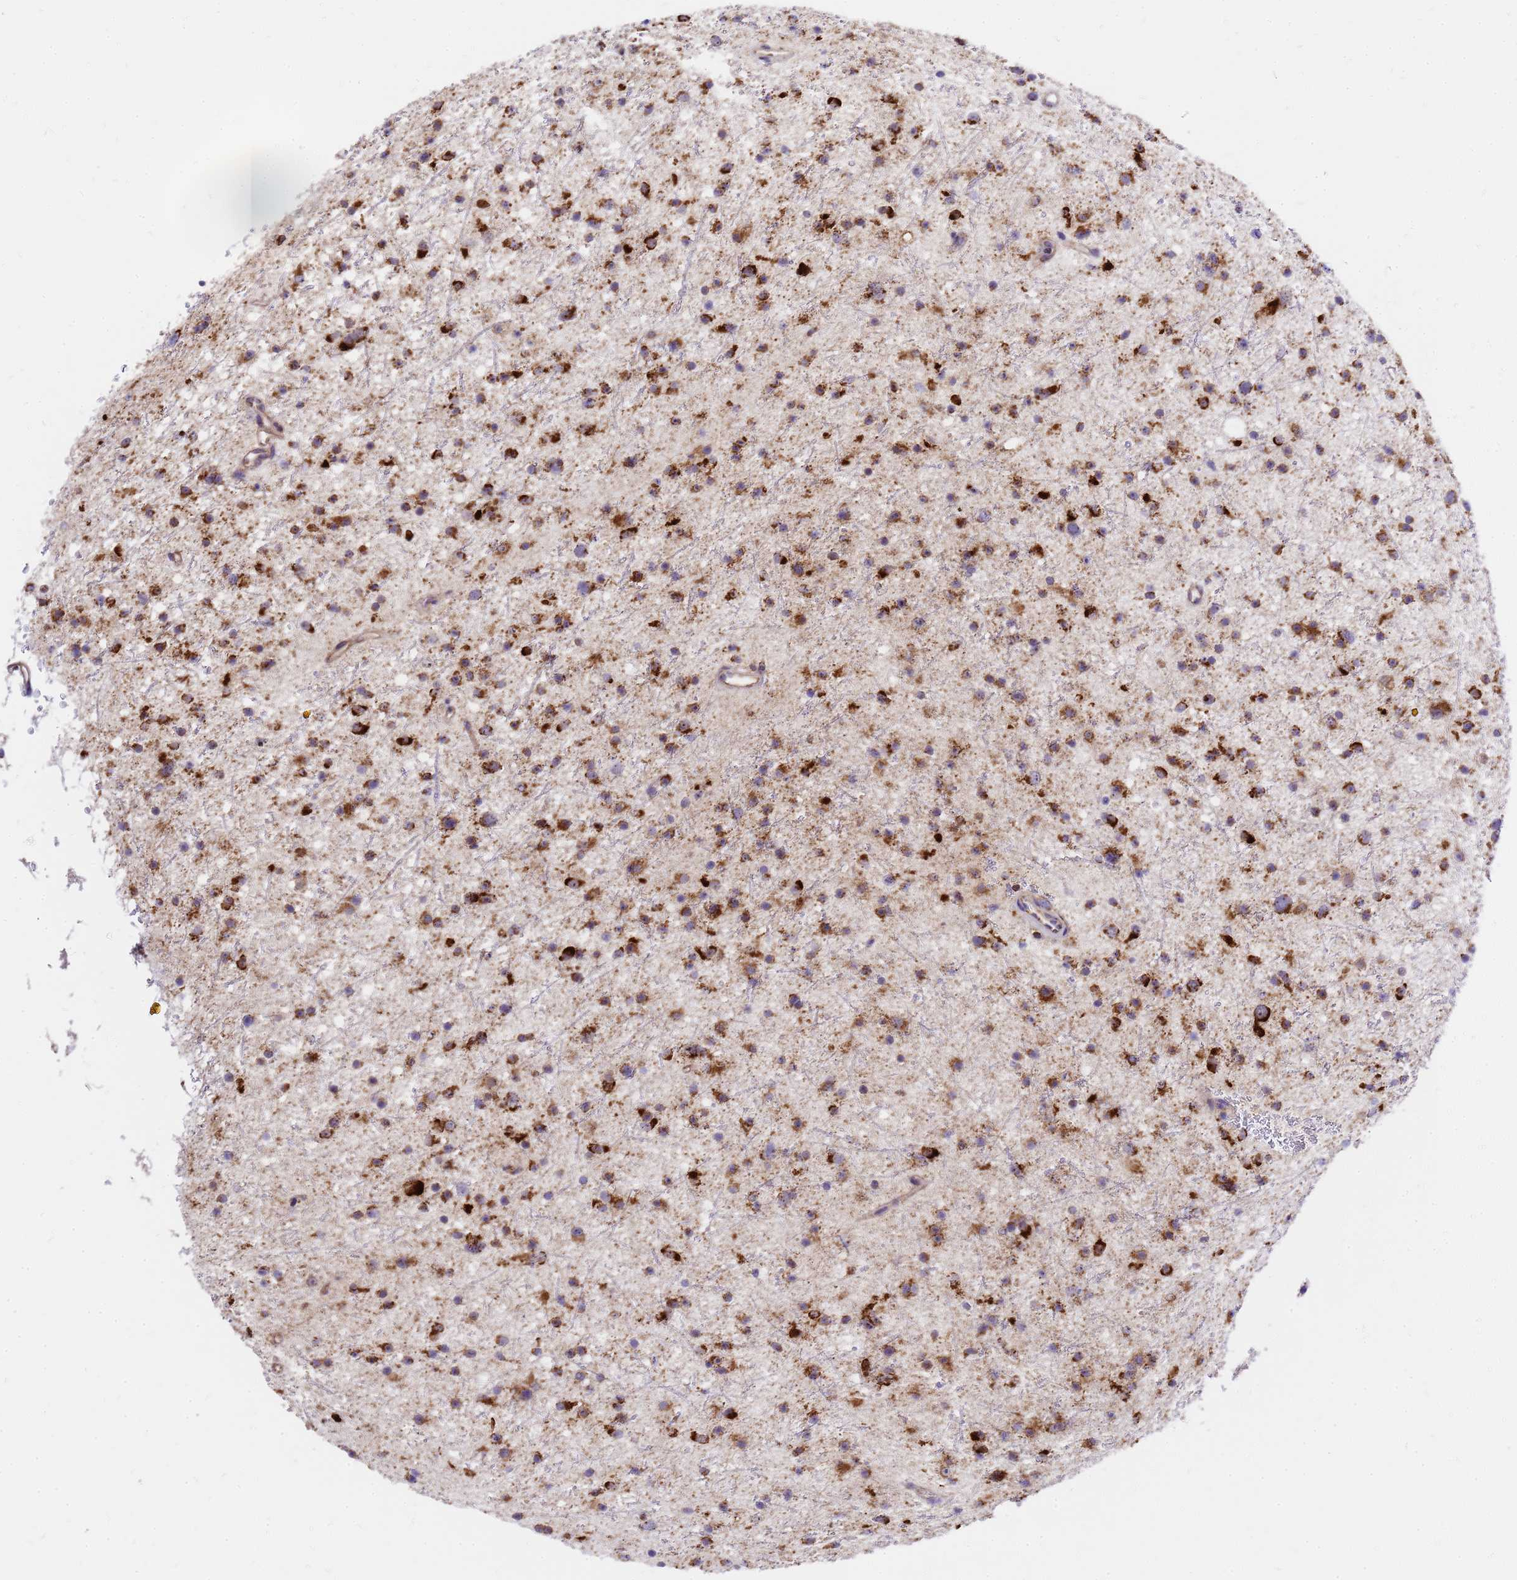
{"staining": {"intensity": "strong", "quantity": ">75%", "location": "cytoplasmic/membranous"}, "tissue": "glioma", "cell_type": "Tumor cells", "image_type": "cancer", "snomed": [{"axis": "morphology", "description": "Glioma, malignant, Low grade"}, {"axis": "topography", "description": "Cerebral cortex"}], "caption": "The micrograph displays staining of malignant glioma (low-grade), revealing strong cytoplasmic/membranous protein expression (brown color) within tumor cells. Nuclei are stained in blue.", "gene": "MRPS26", "patient": {"sex": "female", "age": 39}}